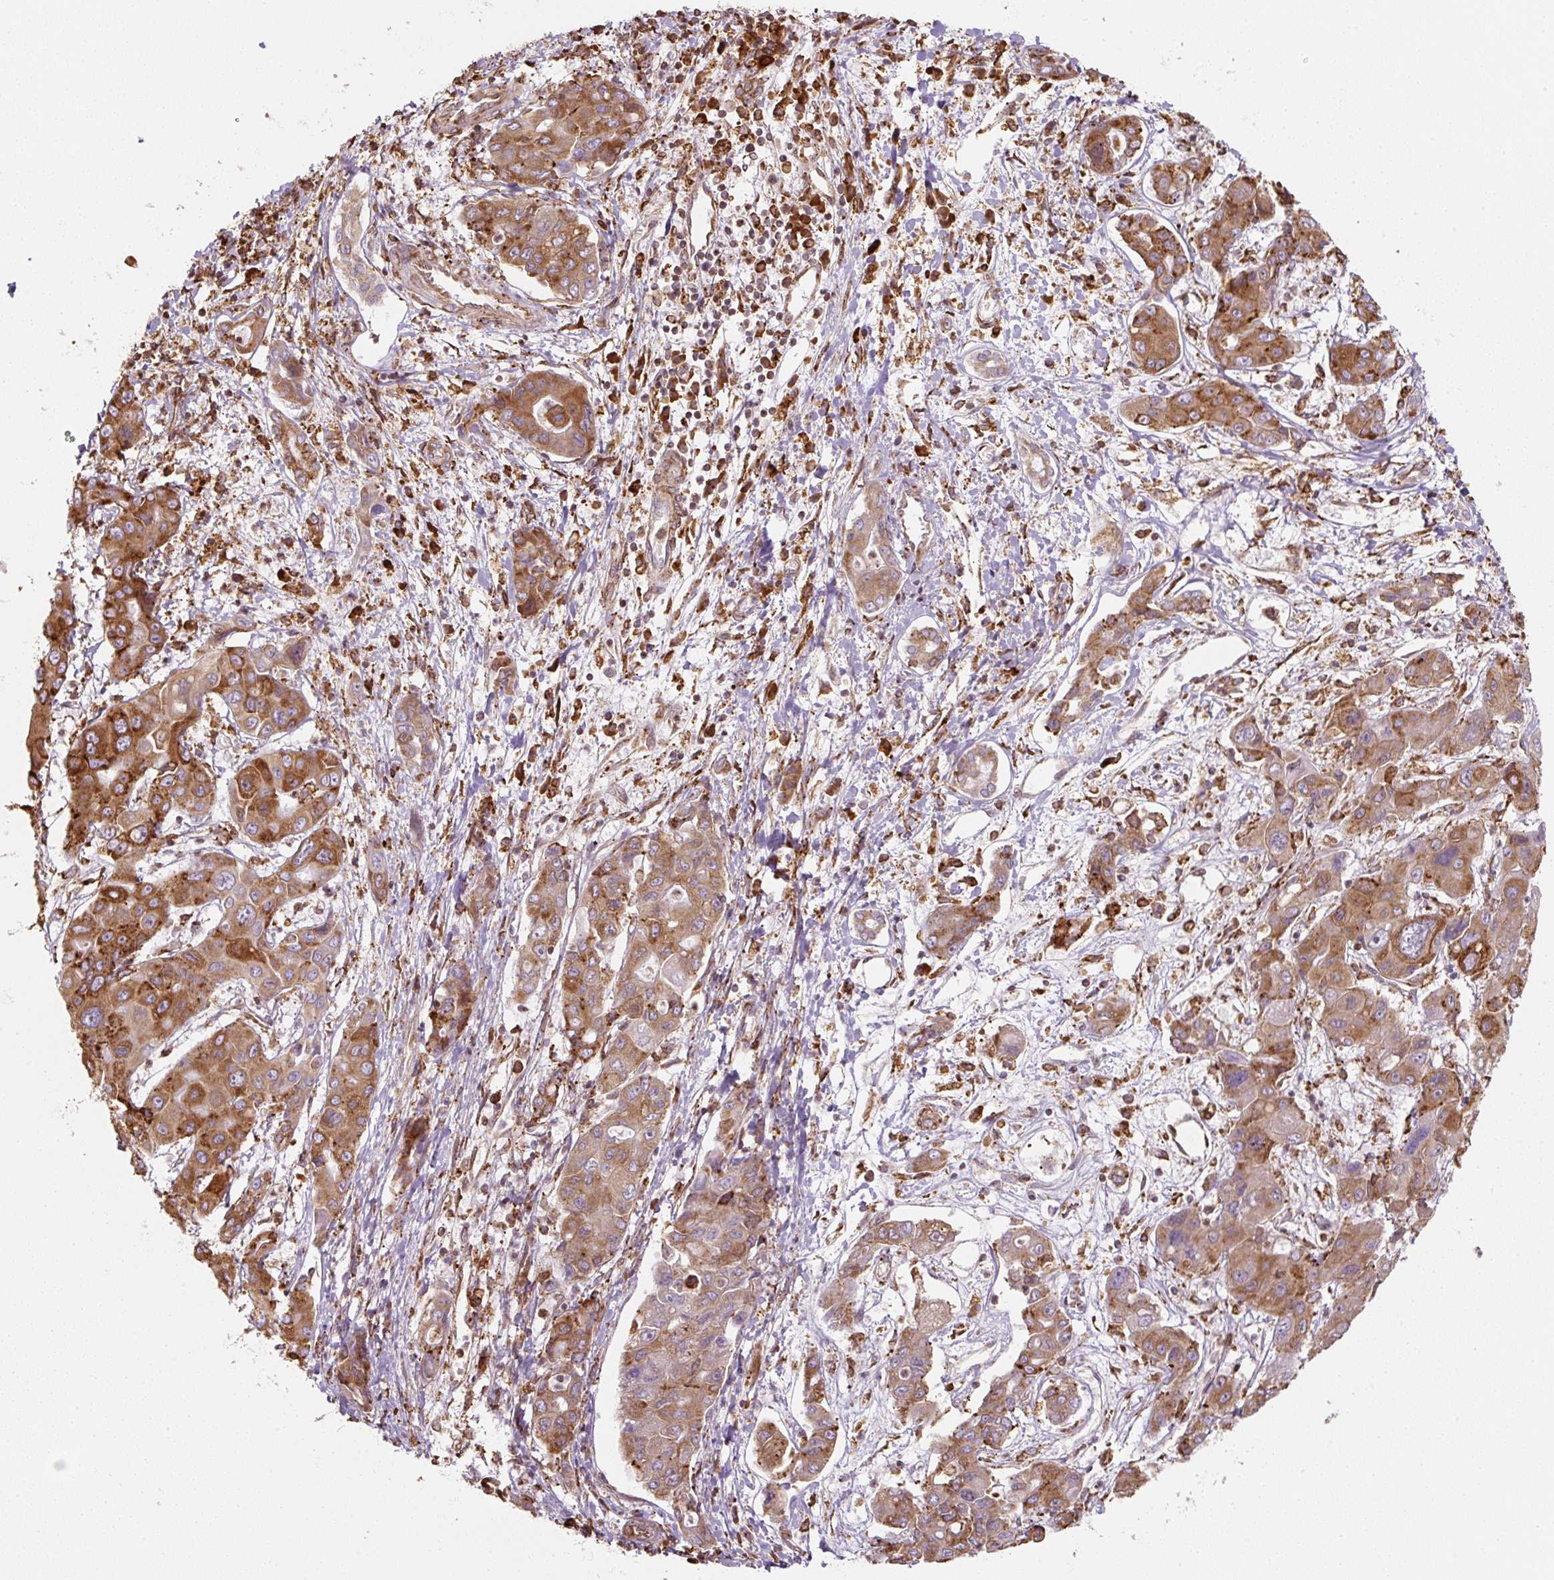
{"staining": {"intensity": "strong", "quantity": ">75%", "location": "cytoplasmic/membranous"}, "tissue": "liver cancer", "cell_type": "Tumor cells", "image_type": "cancer", "snomed": [{"axis": "morphology", "description": "Cholangiocarcinoma"}, {"axis": "topography", "description": "Liver"}], "caption": "A high amount of strong cytoplasmic/membranous expression is appreciated in approximately >75% of tumor cells in liver cholangiocarcinoma tissue.", "gene": "PRKCSH", "patient": {"sex": "male", "age": 67}}